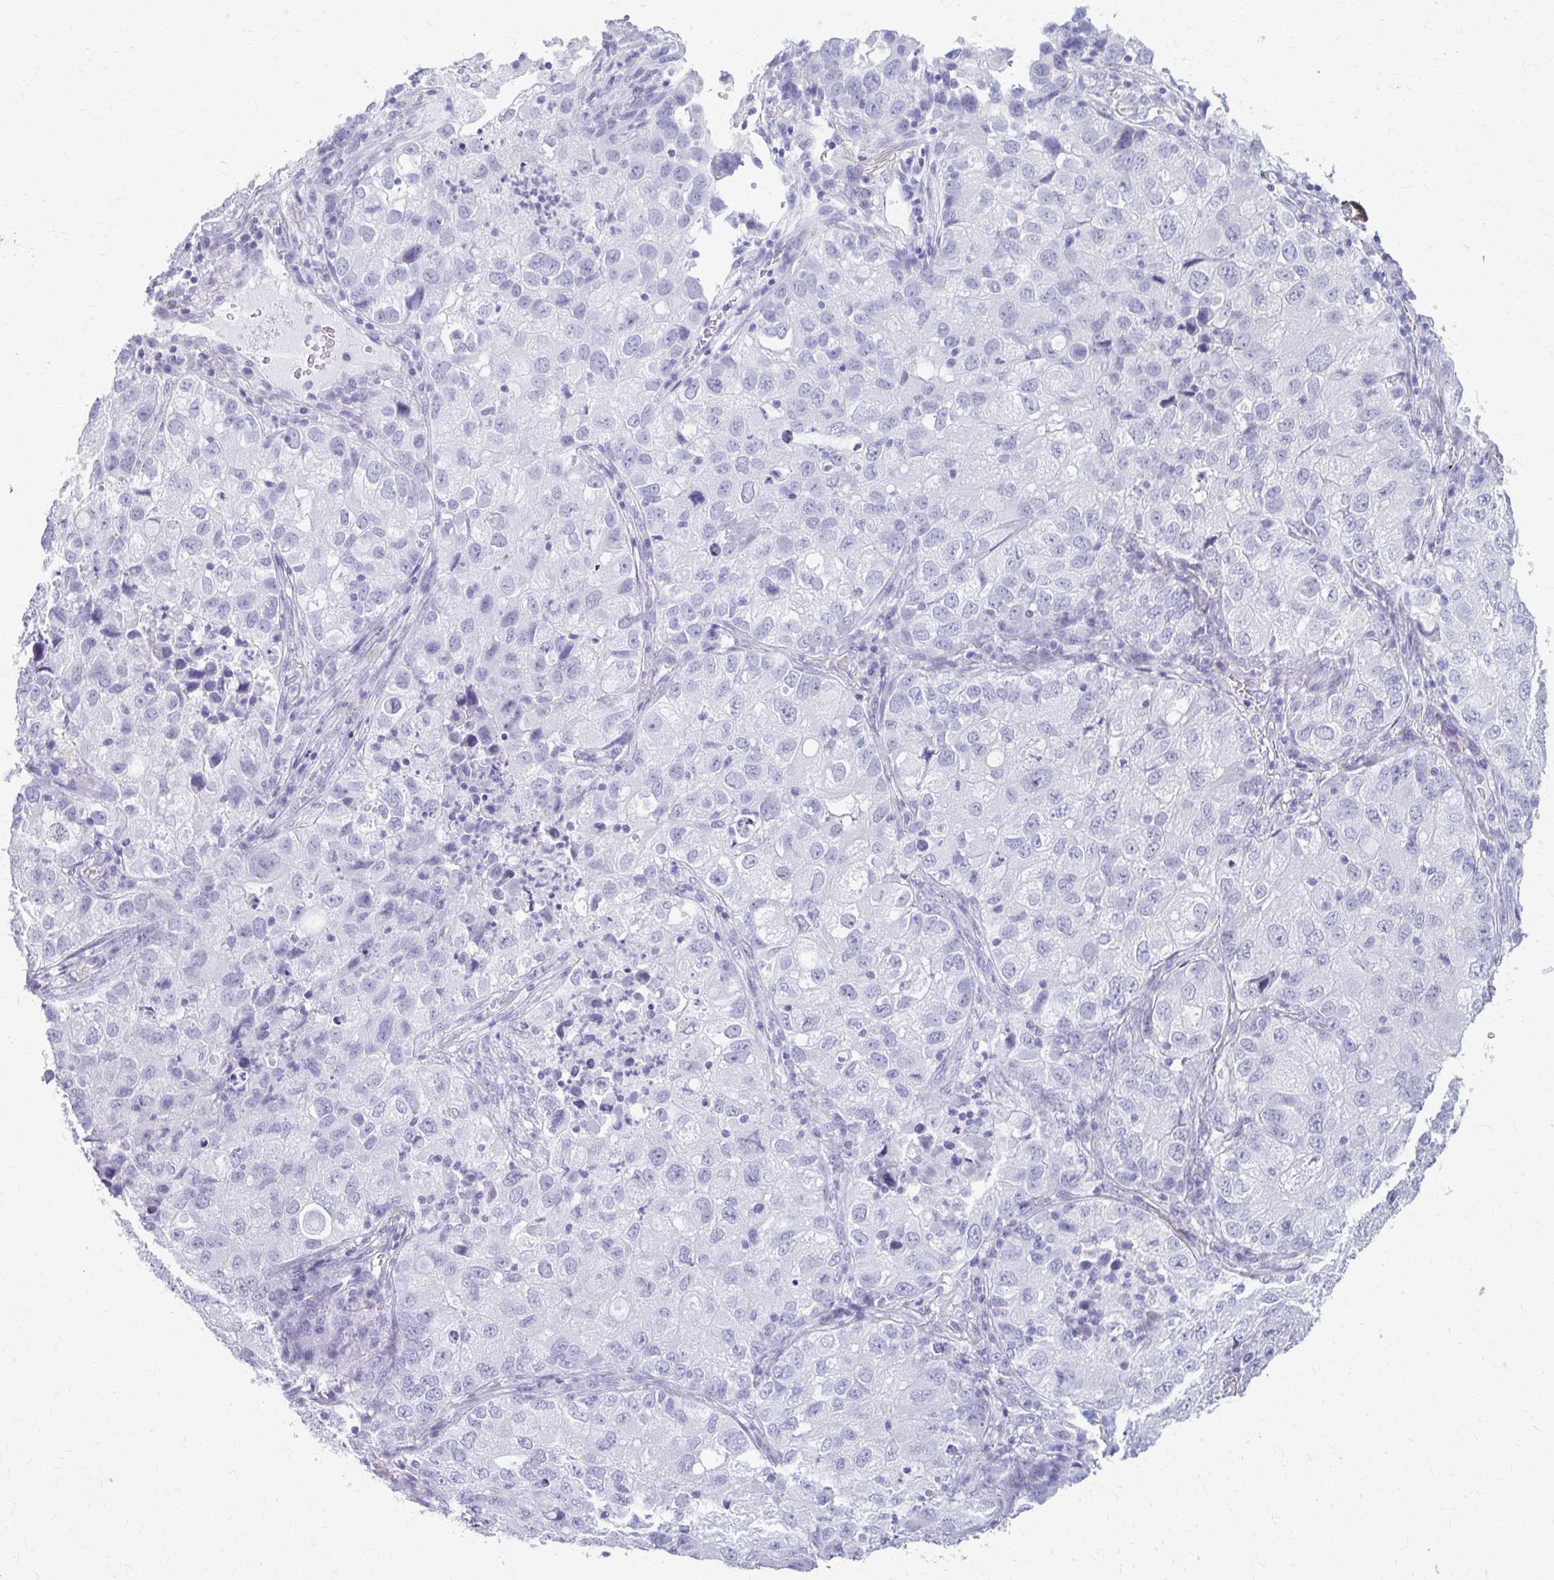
{"staining": {"intensity": "negative", "quantity": "none", "location": "none"}, "tissue": "lung cancer", "cell_type": "Tumor cells", "image_type": "cancer", "snomed": [{"axis": "morphology", "description": "Normal morphology"}, {"axis": "morphology", "description": "Adenocarcinoma, NOS"}, {"axis": "topography", "description": "Lymph node"}, {"axis": "topography", "description": "Lung"}], "caption": "The histopathology image shows no significant expression in tumor cells of lung cancer (adenocarcinoma). (DAB IHC visualized using brightfield microscopy, high magnification).", "gene": "KRT5", "patient": {"sex": "female", "age": 51}}